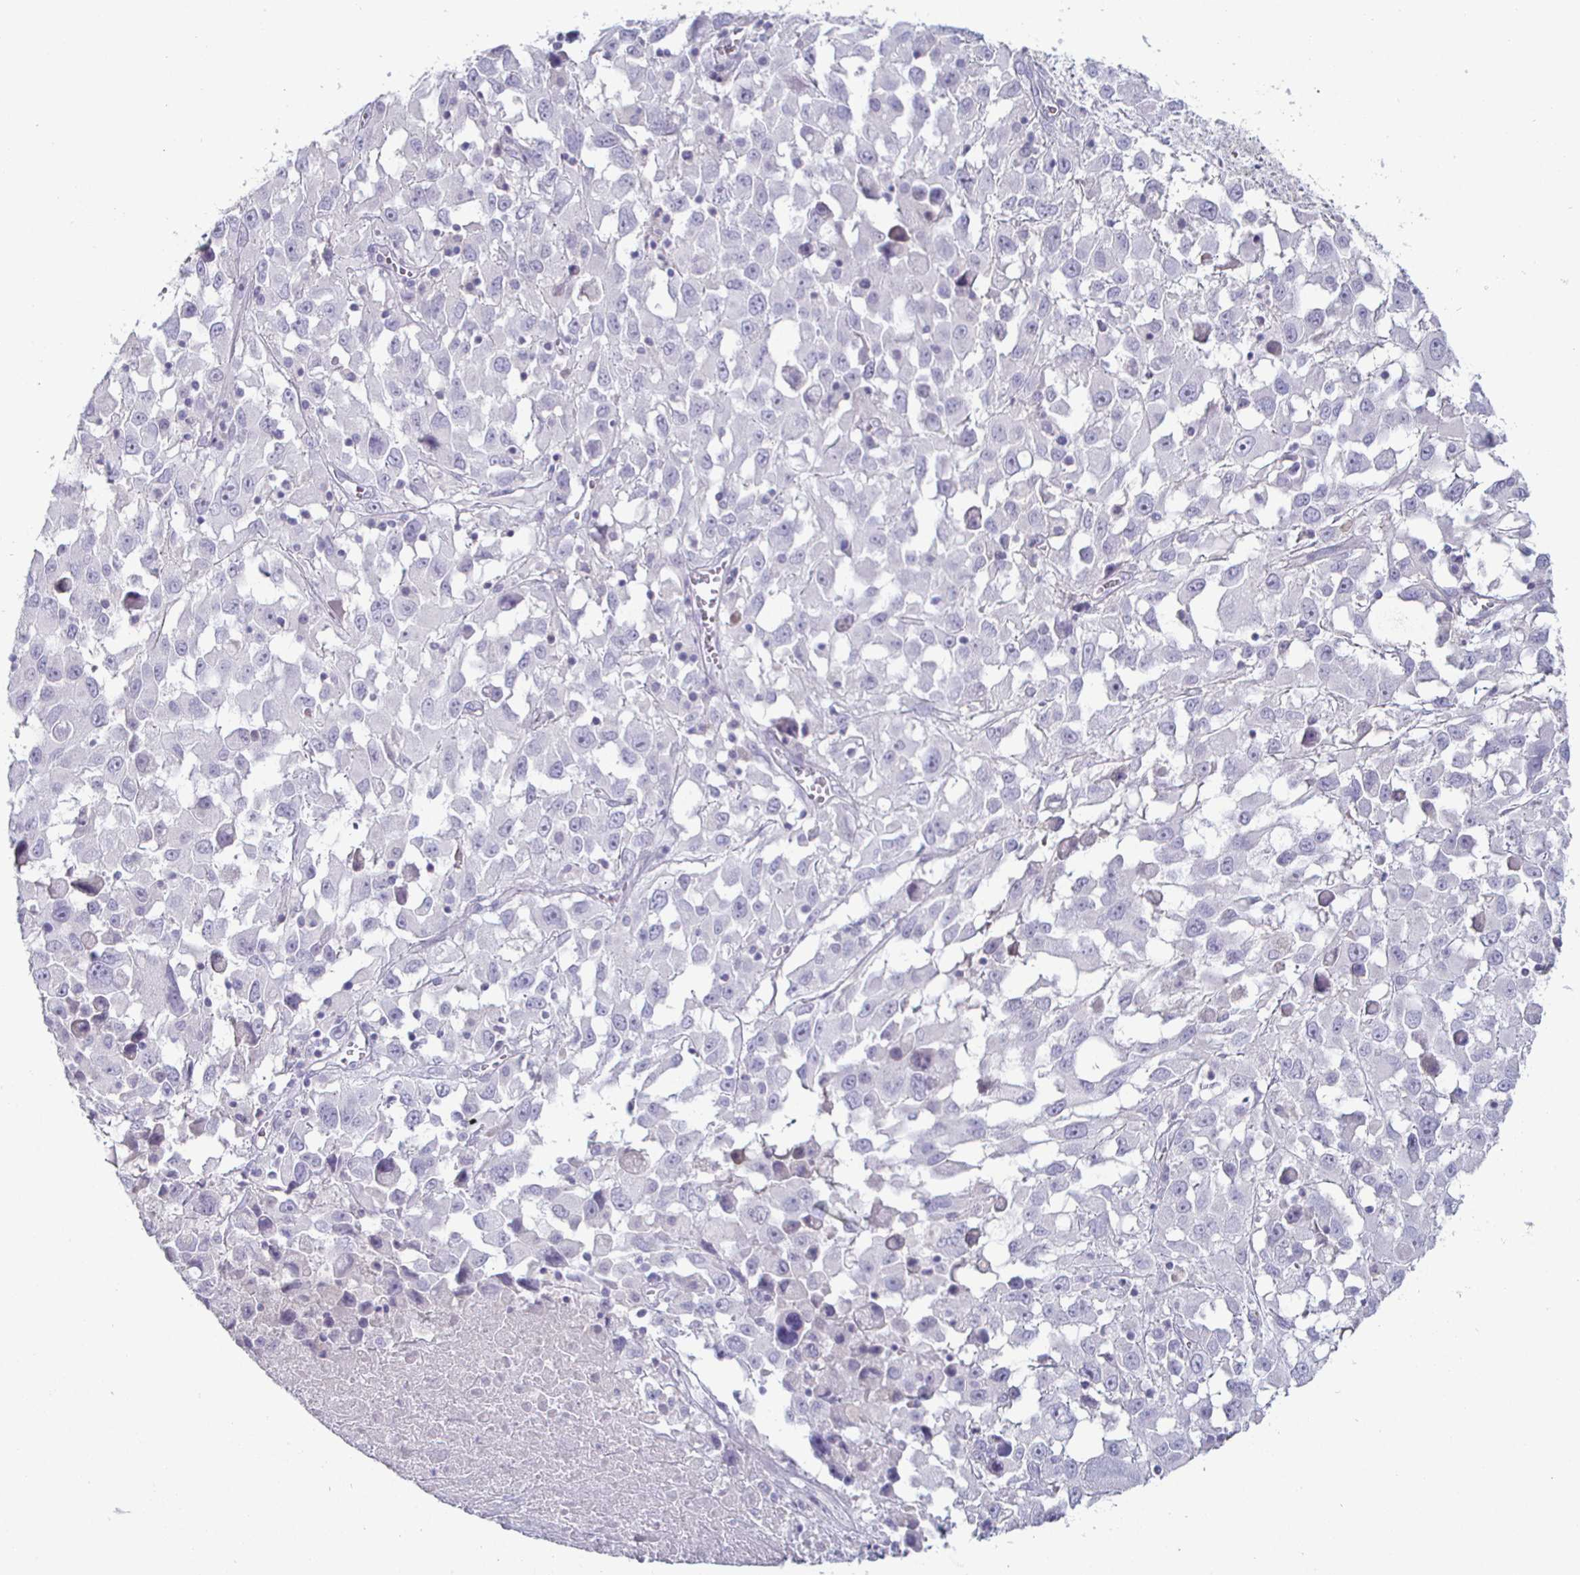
{"staining": {"intensity": "negative", "quantity": "none", "location": "none"}, "tissue": "melanoma", "cell_type": "Tumor cells", "image_type": "cancer", "snomed": [{"axis": "morphology", "description": "Malignant melanoma, Metastatic site"}, {"axis": "topography", "description": "Soft tissue"}], "caption": "This is an immunohistochemistry (IHC) histopathology image of human melanoma. There is no expression in tumor cells.", "gene": "ENPP1", "patient": {"sex": "male", "age": 50}}